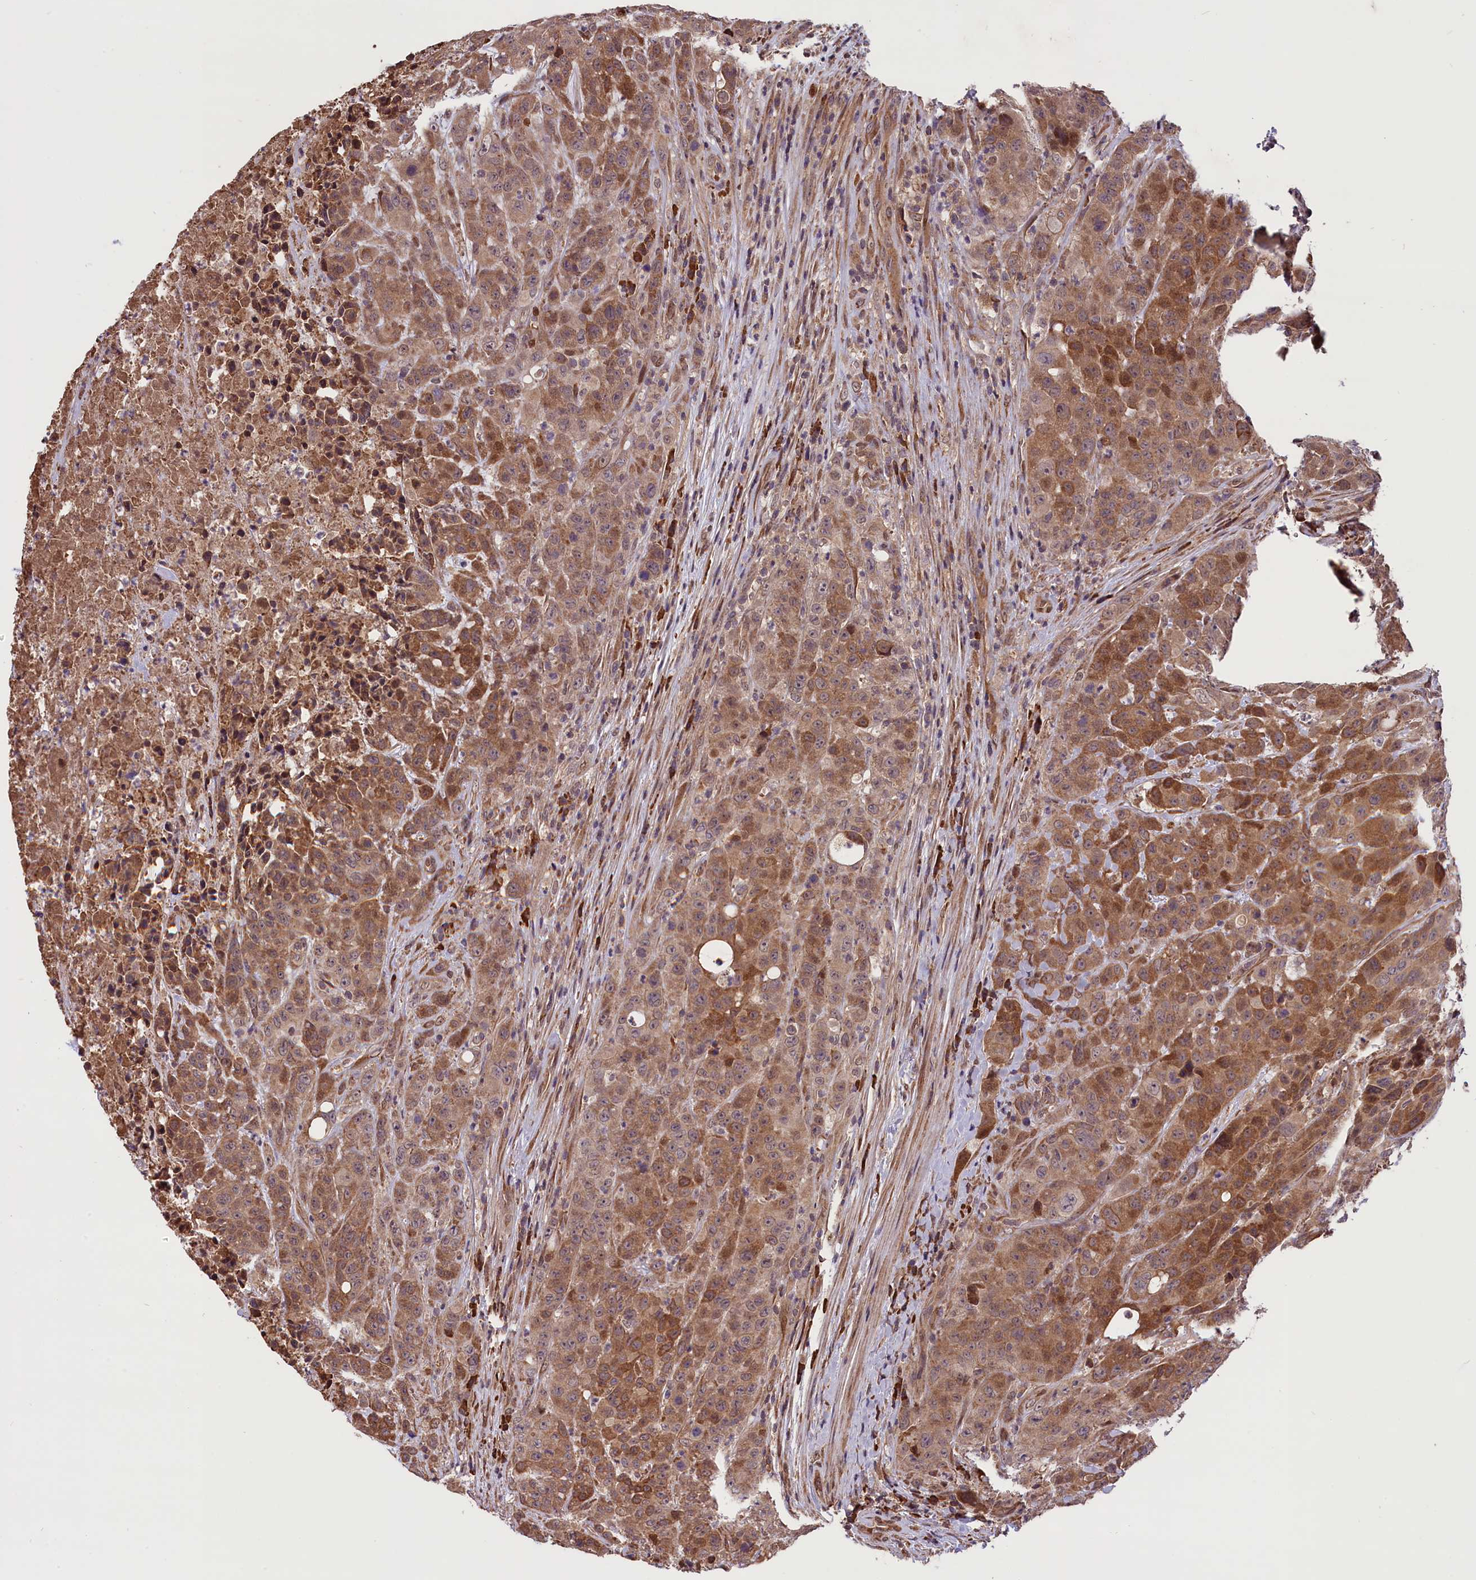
{"staining": {"intensity": "moderate", "quantity": ">75%", "location": "cytoplasmic/membranous"}, "tissue": "colorectal cancer", "cell_type": "Tumor cells", "image_type": "cancer", "snomed": [{"axis": "morphology", "description": "Adenocarcinoma, NOS"}, {"axis": "topography", "description": "Colon"}], "caption": "About >75% of tumor cells in human colorectal adenocarcinoma demonstrate moderate cytoplasmic/membranous protein staining as visualized by brown immunohistochemical staining.", "gene": "HDAC5", "patient": {"sex": "male", "age": 62}}